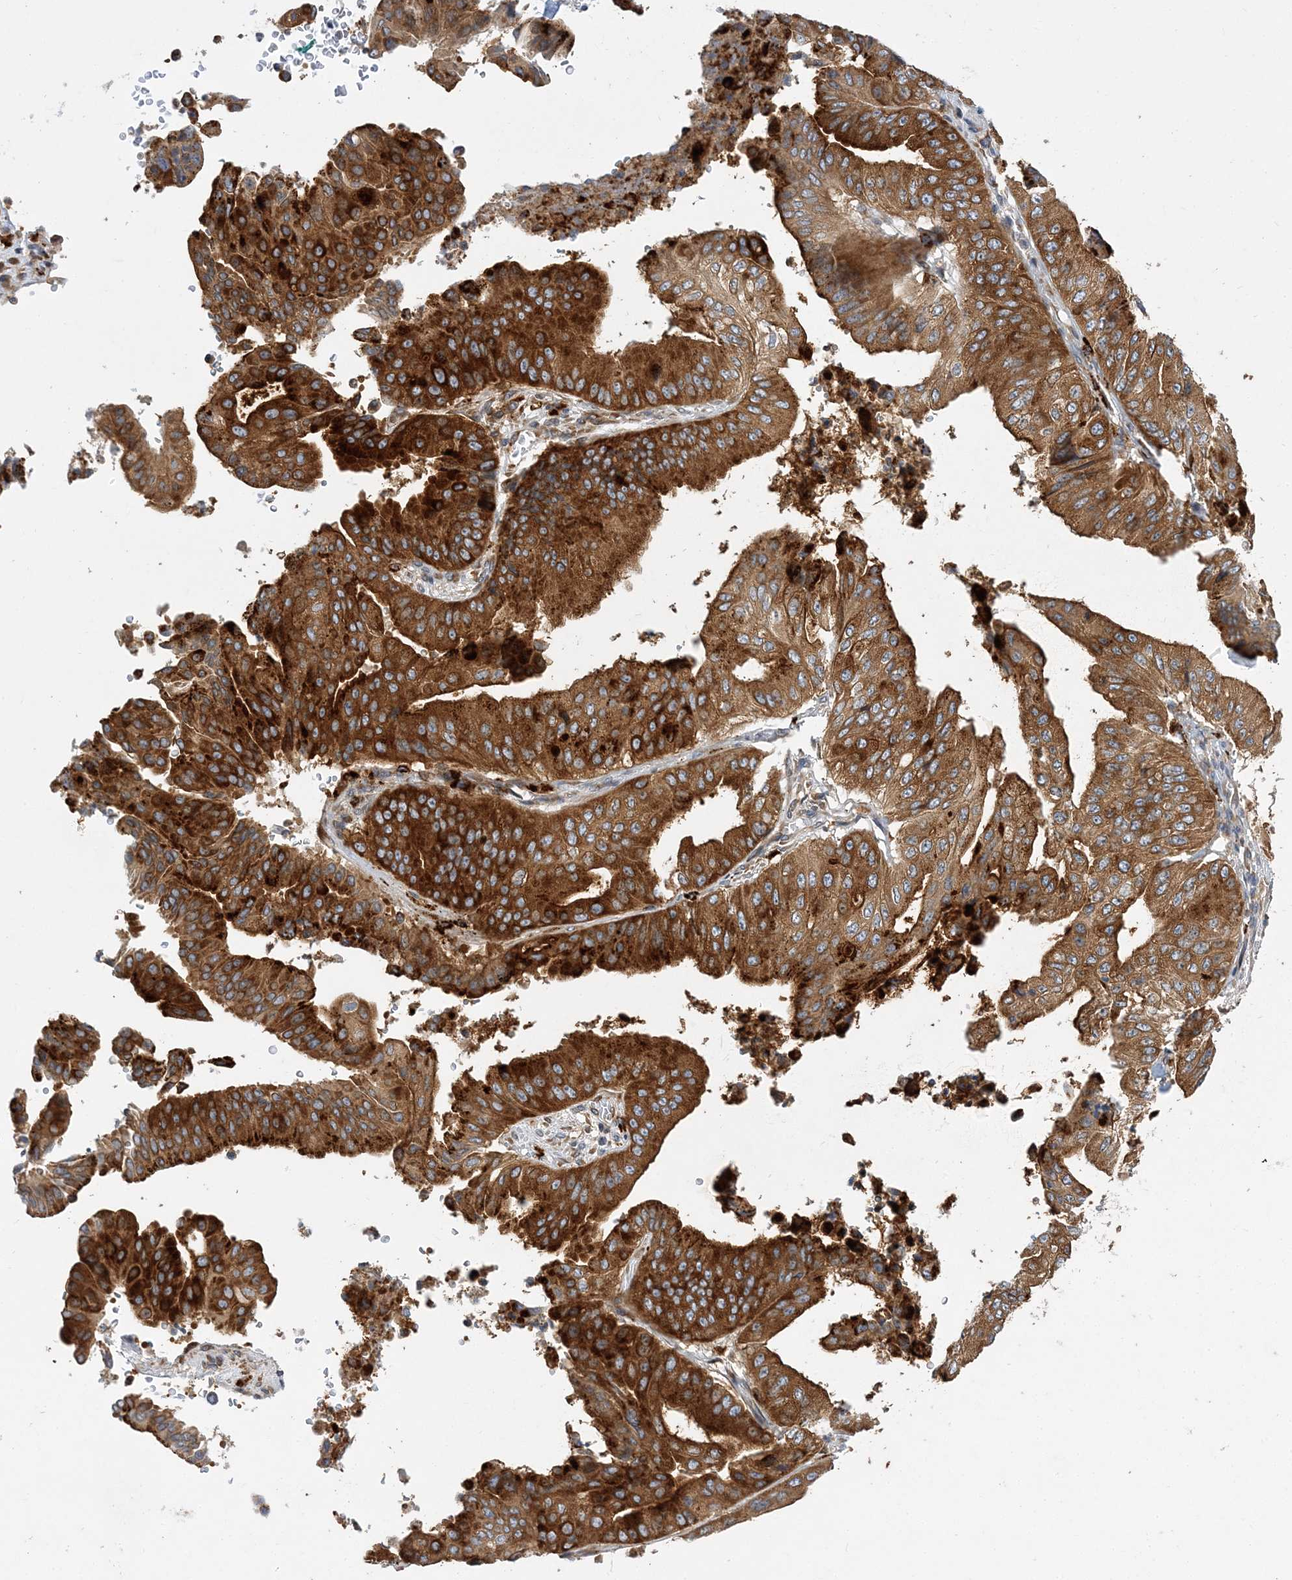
{"staining": {"intensity": "strong", "quantity": ">75%", "location": "cytoplasmic/membranous"}, "tissue": "pancreatic cancer", "cell_type": "Tumor cells", "image_type": "cancer", "snomed": [{"axis": "morphology", "description": "Adenocarcinoma, NOS"}, {"axis": "topography", "description": "Pancreas"}], "caption": "Pancreatic cancer (adenocarcinoma) stained with DAB immunohistochemistry shows high levels of strong cytoplasmic/membranous expression in approximately >75% of tumor cells.", "gene": "LARP4B", "patient": {"sex": "female", "age": 77}}